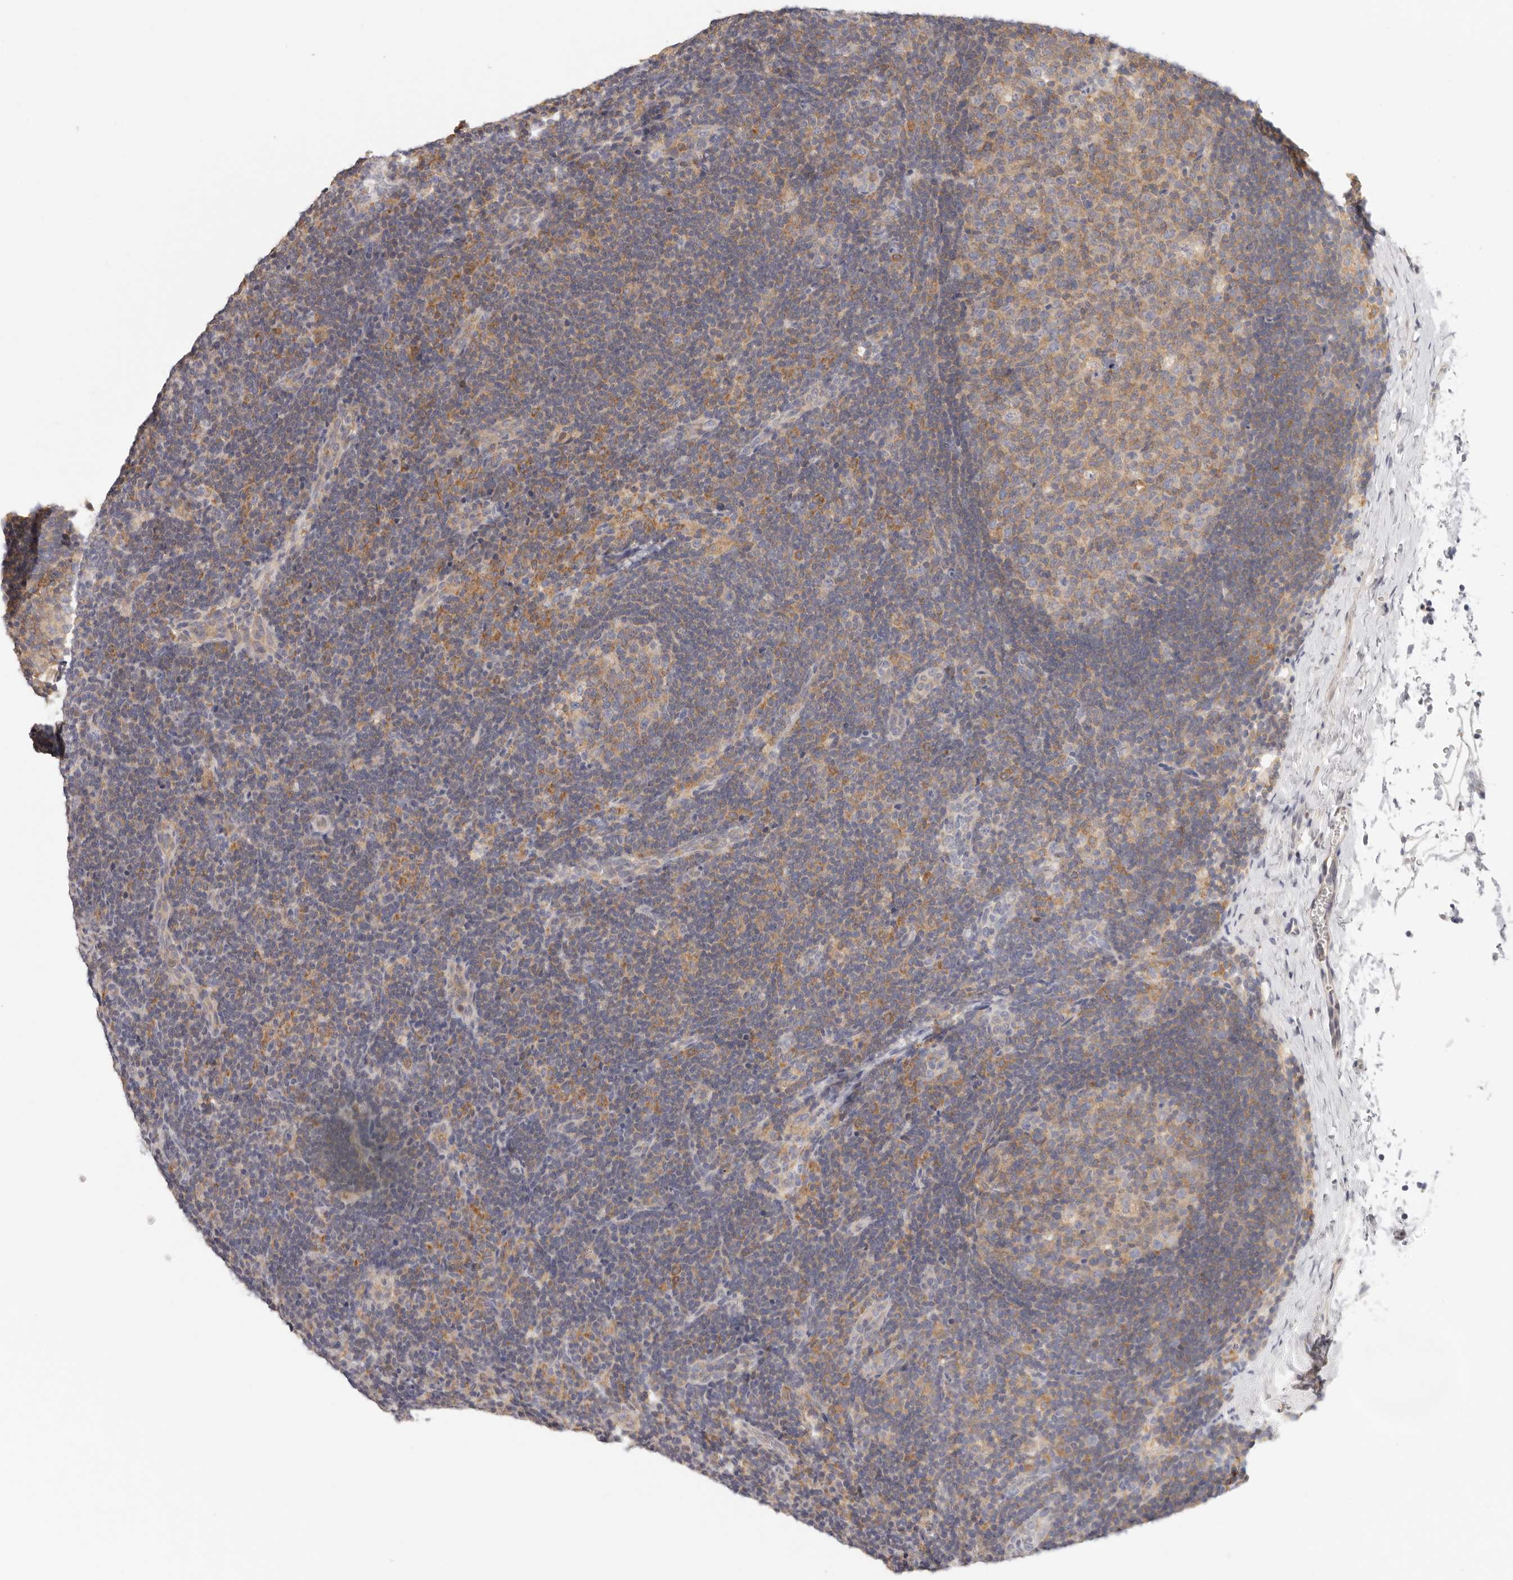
{"staining": {"intensity": "moderate", "quantity": "25%-75%", "location": "cytoplasmic/membranous"}, "tissue": "lymph node", "cell_type": "Germinal center cells", "image_type": "normal", "snomed": [{"axis": "morphology", "description": "Normal tissue, NOS"}, {"axis": "topography", "description": "Lymph node"}], "caption": "Normal lymph node exhibits moderate cytoplasmic/membranous positivity in about 25%-75% of germinal center cells Nuclei are stained in blue..", "gene": "ANXA9", "patient": {"sex": "female", "age": 22}}